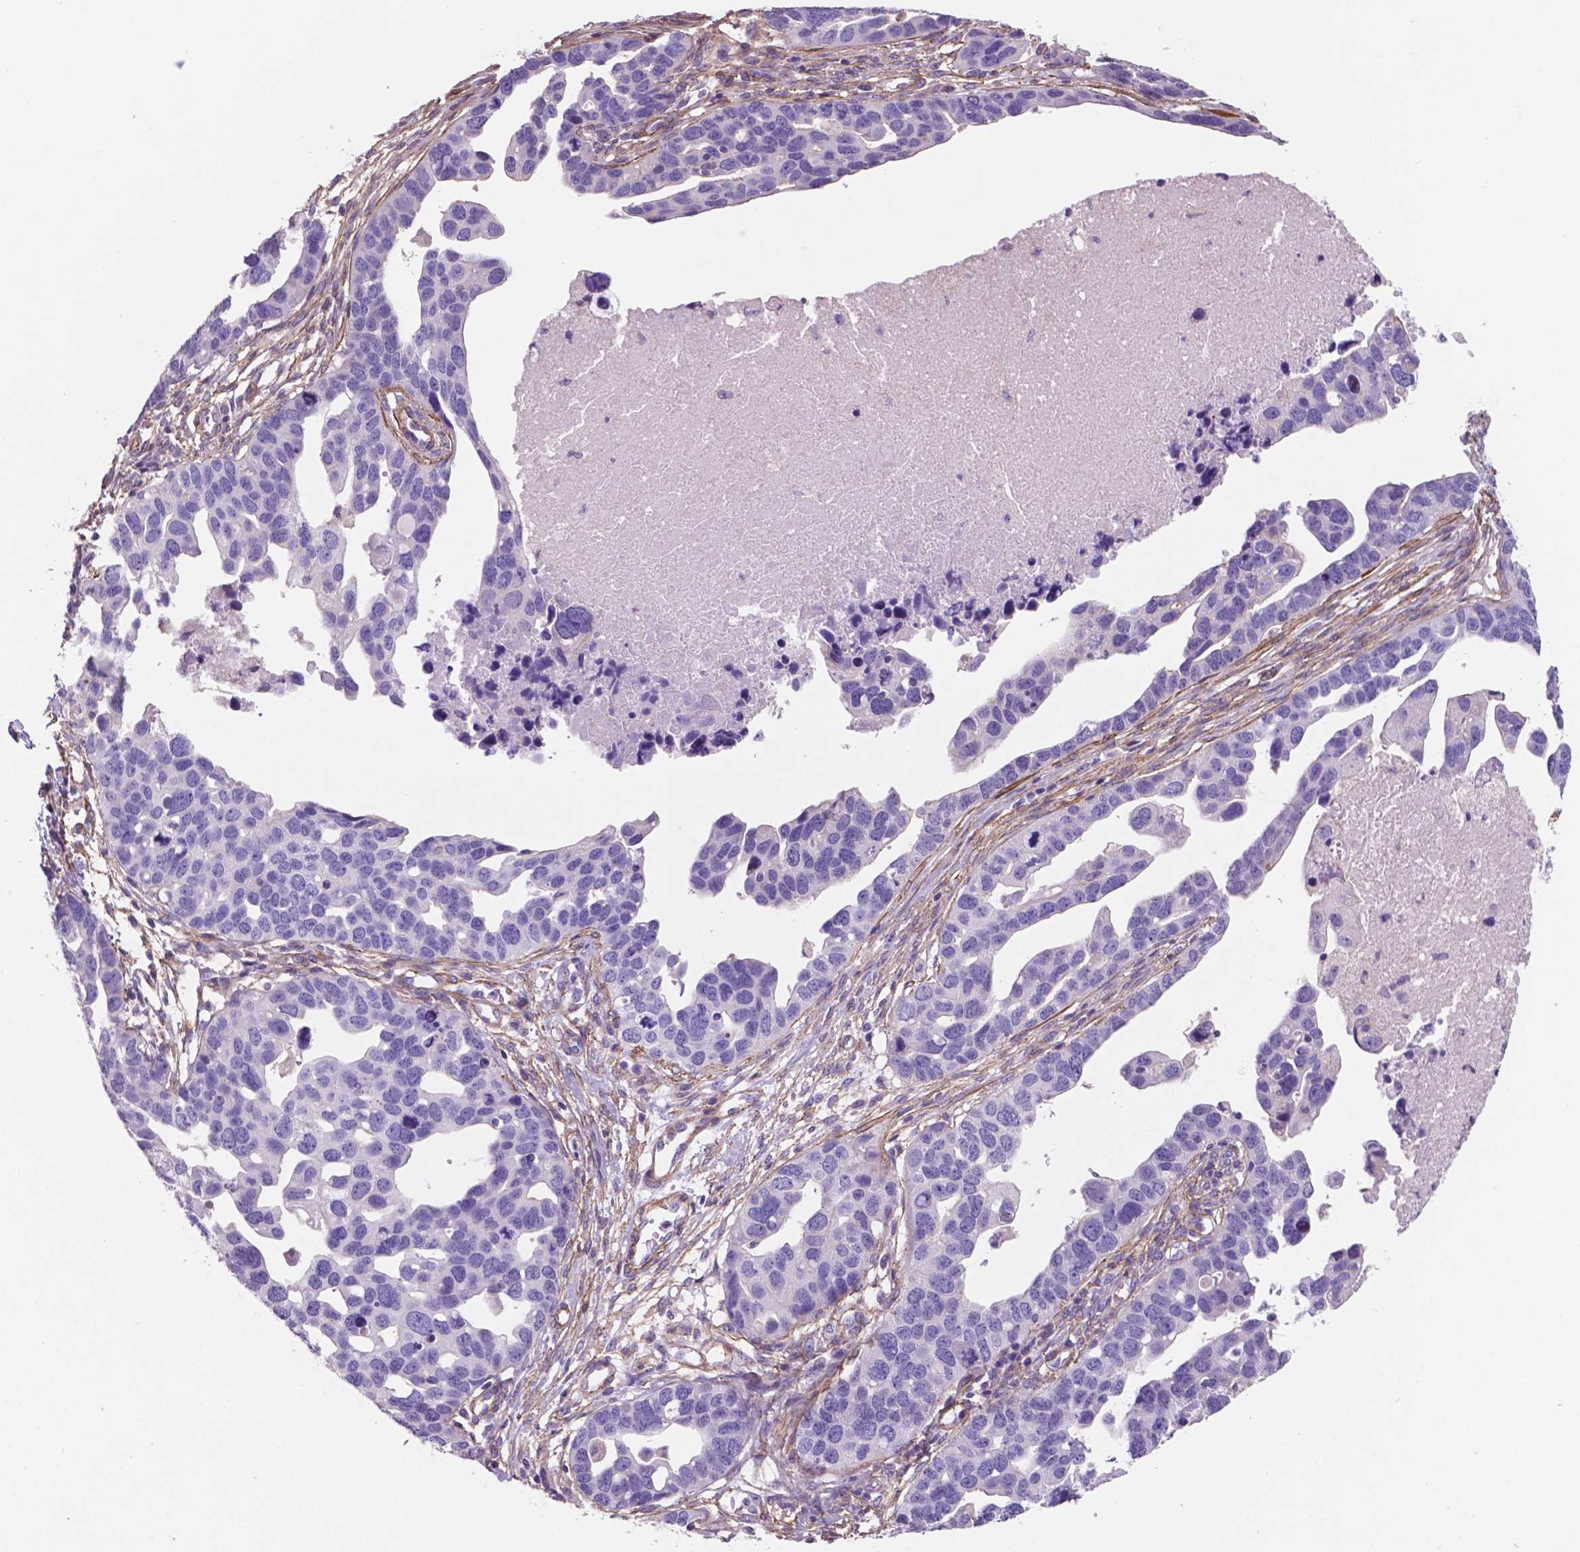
{"staining": {"intensity": "negative", "quantity": "none", "location": "none"}, "tissue": "ovarian cancer", "cell_type": "Tumor cells", "image_type": "cancer", "snomed": [{"axis": "morphology", "description": "Cystadenocarcinoma, serous, NOS"}, {"axis": "topography", "description": "Ovary"}], "caption": "Ovarian serous cystadenocarcinoma stained for a protein using IHC exhibits no expression tumor cells.", "gene": "TOR2A", "patient": {"sex": "female", "age": 54}}